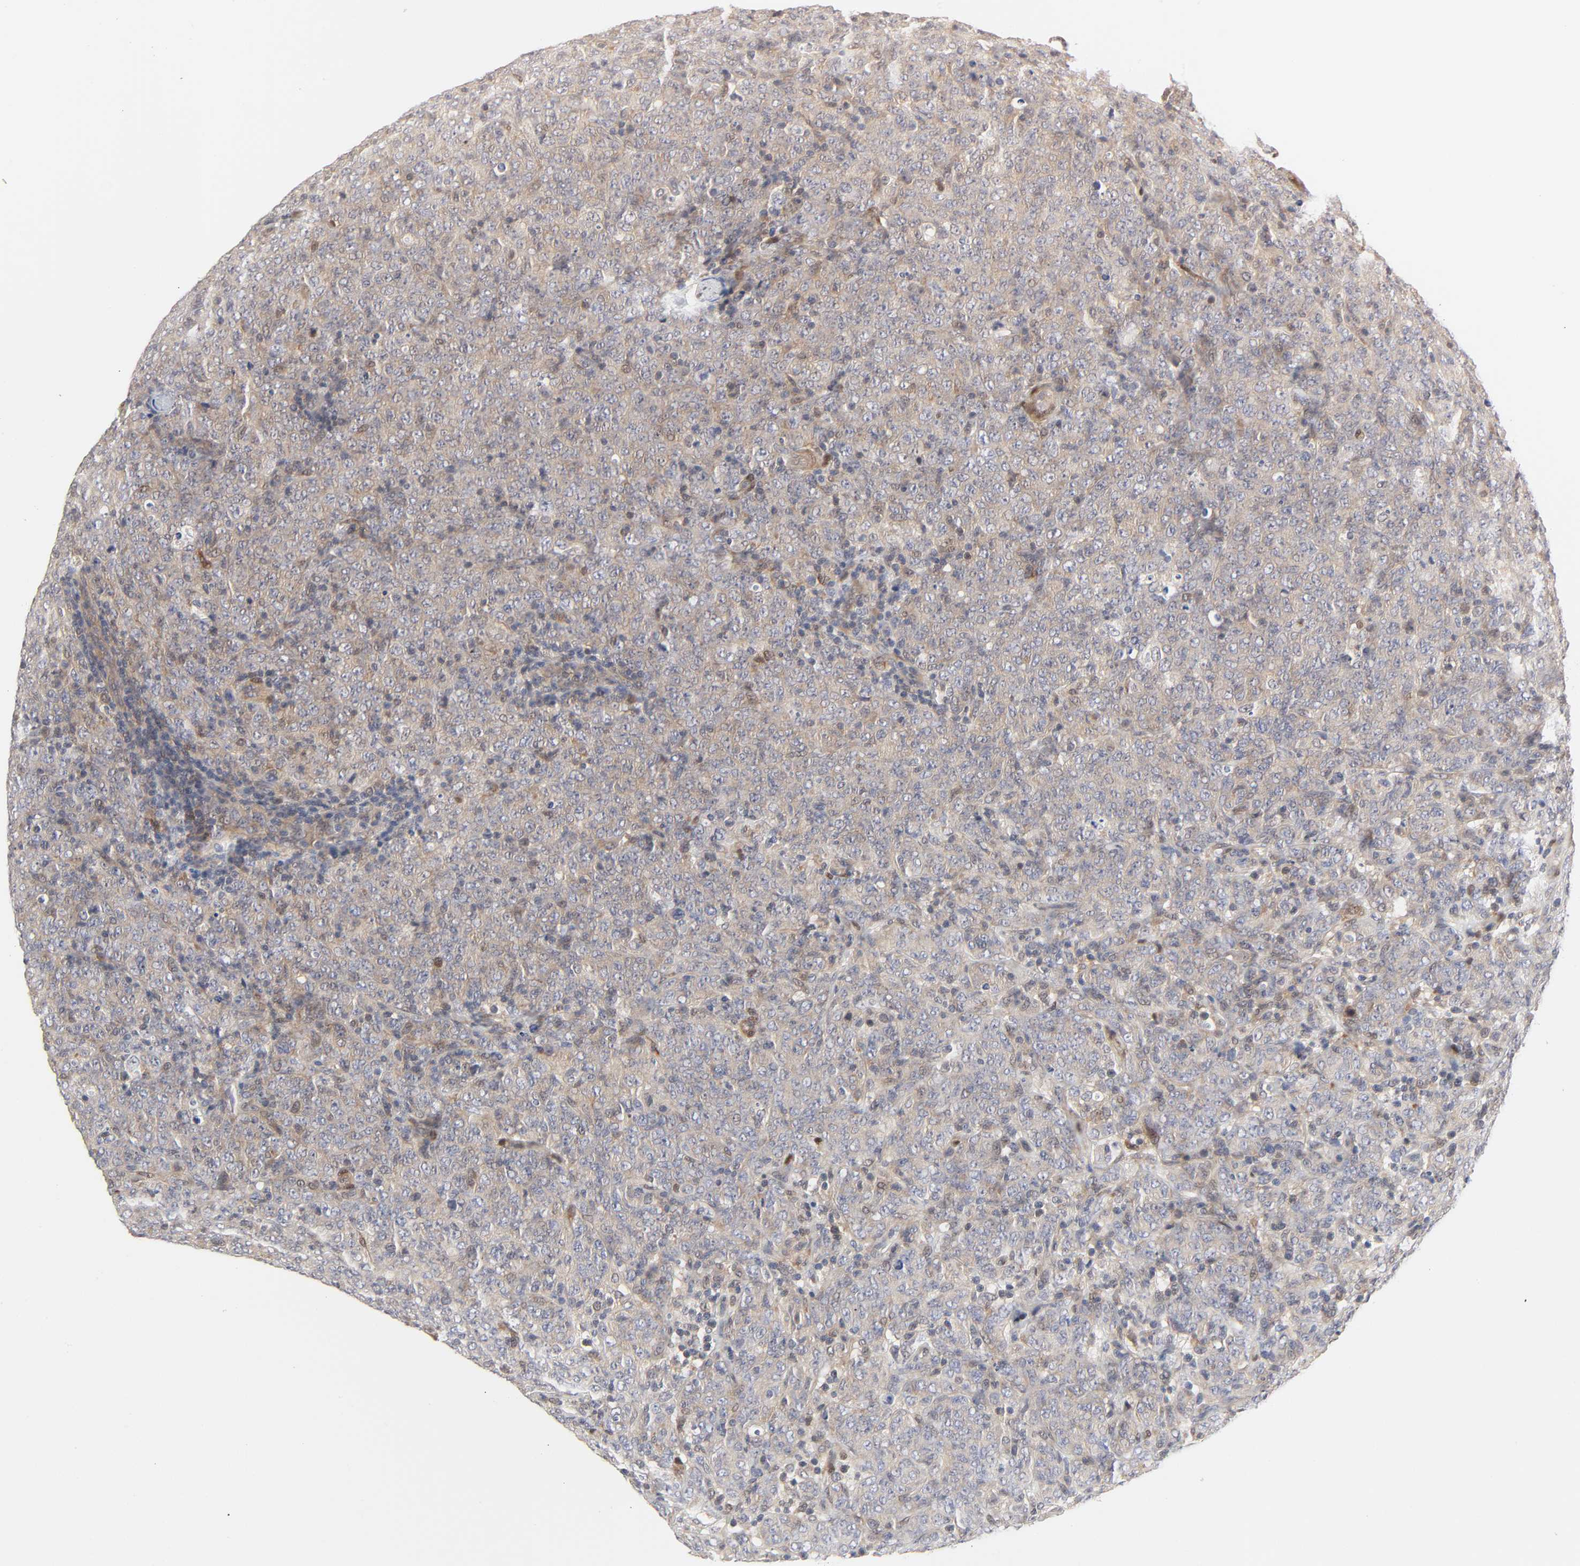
{"staining": {"intensity": "weak", "quantity": ">75%", "location": "cytoplasmic/membranous"}, "tissue": "lymphoma", "cell_type": "Tumor cells", "image_type": "cancer", "snomed": [{"axis": "morphology", "description": "Malignant lymphoma, non-Hodgkin's type, High grade"}, {"axis": "topography", "description": "Tonsil"}], "caption": "IHC image of malignant lymphoma, non-Hodgkin's type (high-grade) stained for a protein (brown), which displays low levels of weak cytoplasmic/membranous expression in about >75% of tumor cells.", "gene": "PTEN", "patient": {"sex": "female", "age": 36}}